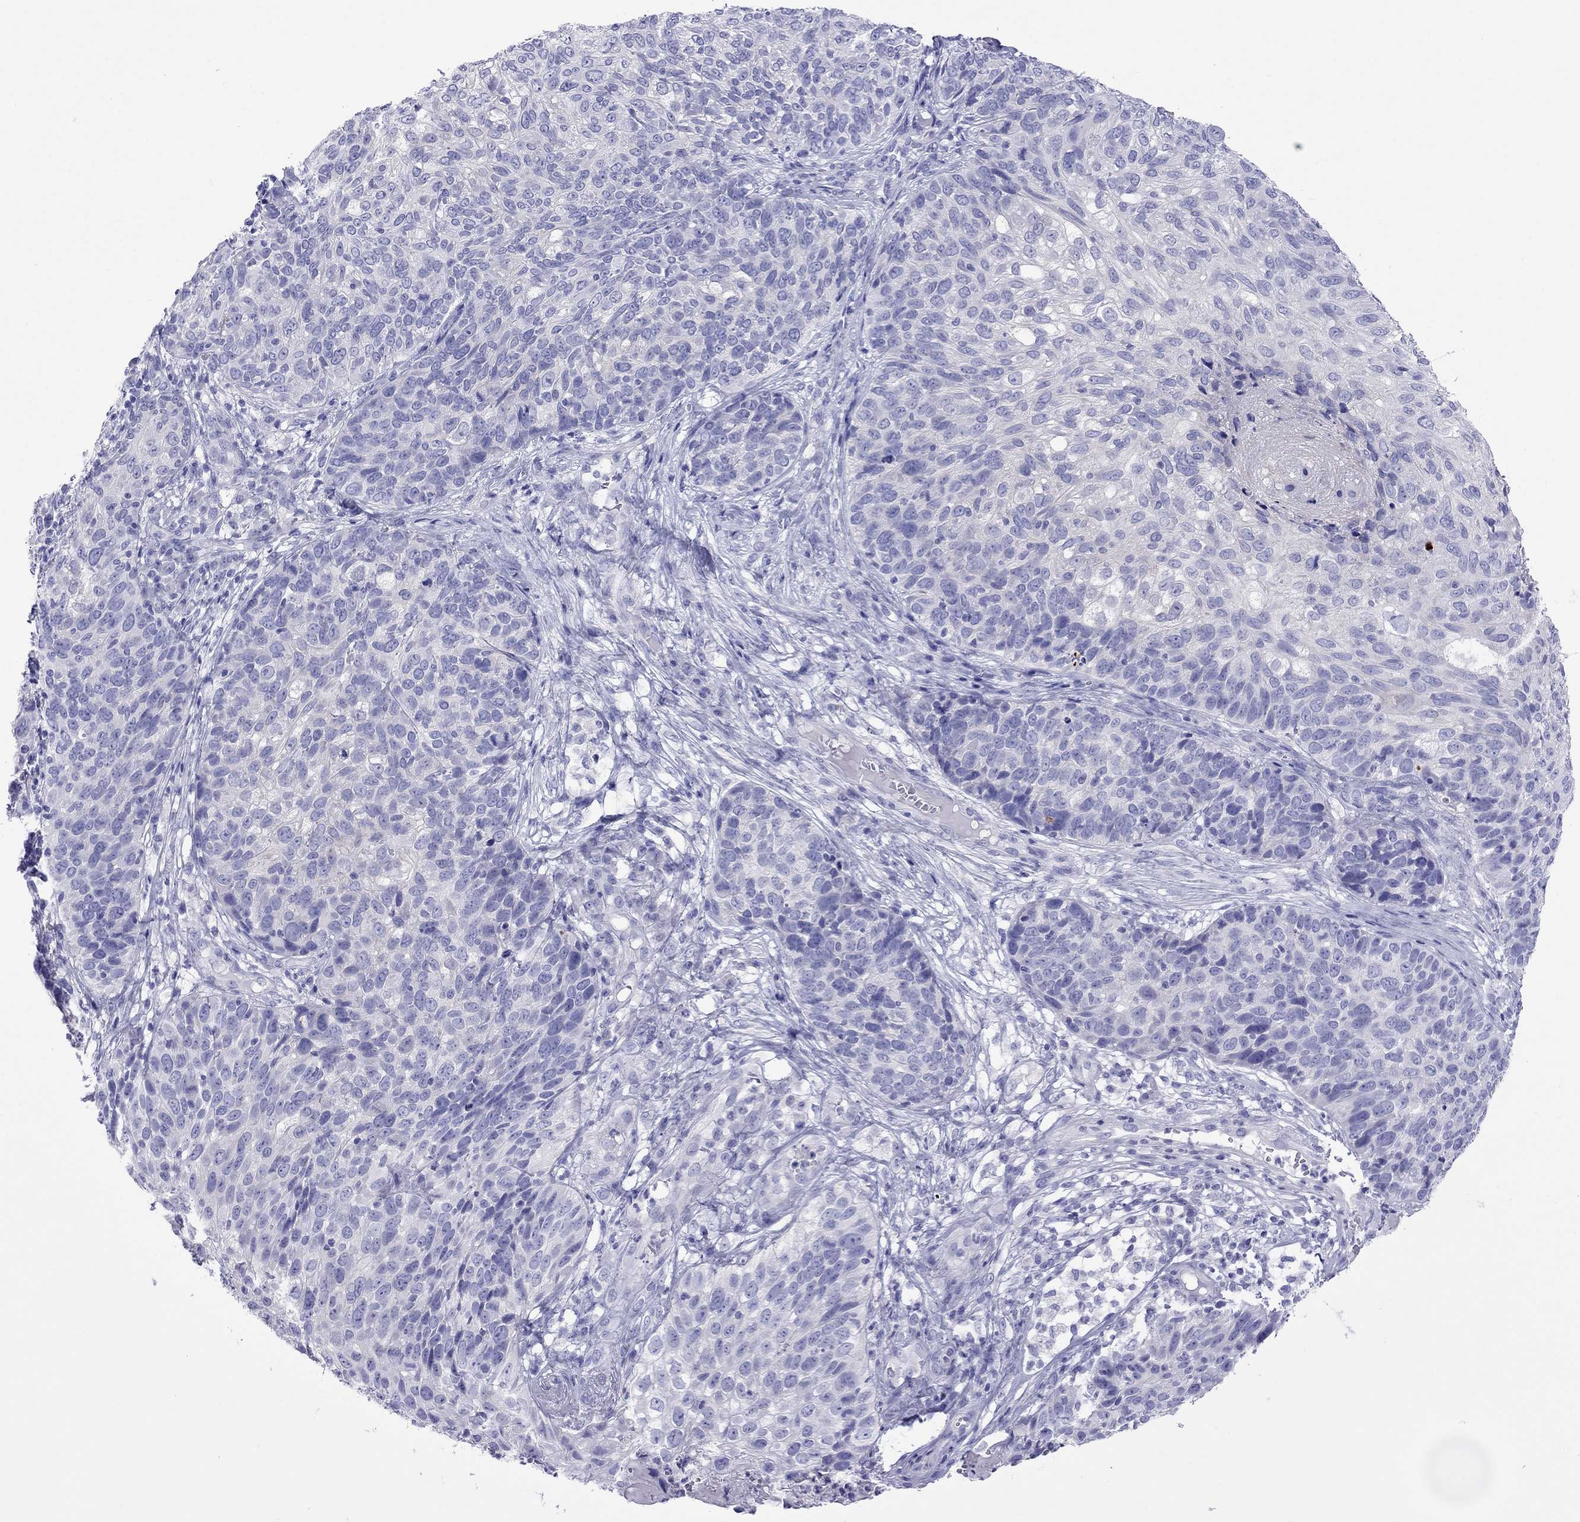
{"staining": {"intensity": "negative", "quantity": "none", "location": "none"}, "tissue": "skin cancer", "cell_type": "Tumor cells", "image_type": "cancer", "snomed": [{"axis": "morphology", "description": "Squamous cell carcinoma, NOS"}, {"axis": "topography", "description": "Skin"}], "caption": "Skin cancer (squamous cell carcinoma) was stained to show a protein in brown. There is no significant expression in tumor cells.", "gene": "PCDHA6", "patient": {"sex": "male", "age": 92}}